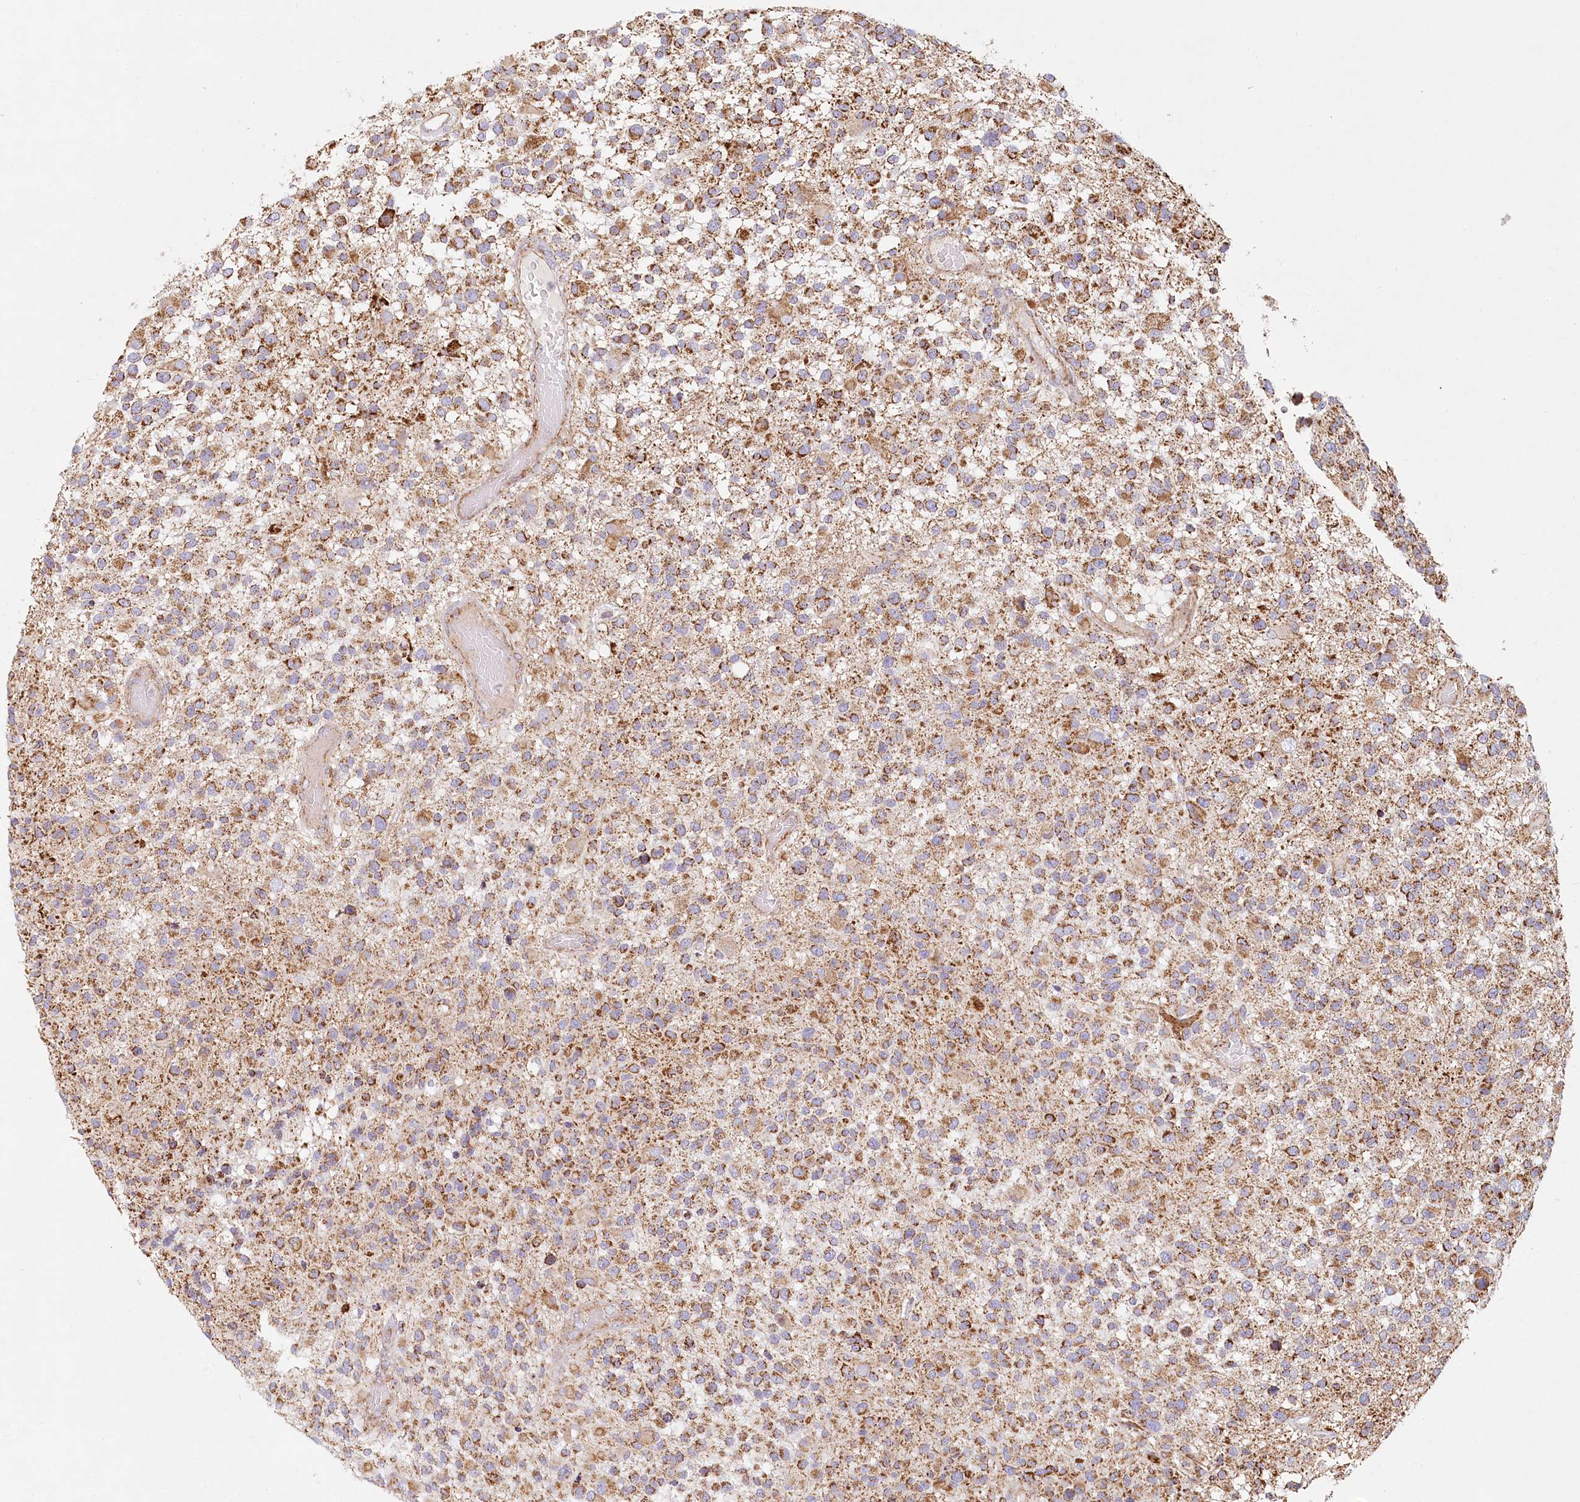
{"staining": {"intensity": "moderate", "quantity": ">75%", "location": "cytoplasmic/membranous"}, "tissue": "glioma", "cell_type": "Tumor cells", "image_type": "cancer", "snomed": [{"axis": "morphology", "description": "Glioma, malignant, High grade"}, {"axis": "morphology", "description": "Glioblastoma, NOS"}, {"axis": "topography", "description": "Brain"}], "caption": "Glioblastoma stained with DAB IHC shows medium levels of moderate cytoplasmic/membranous positivity in approximately >75% of tumor cells.", "gene": "UMPS", "patient": {"sex": "male", "age": 60}}